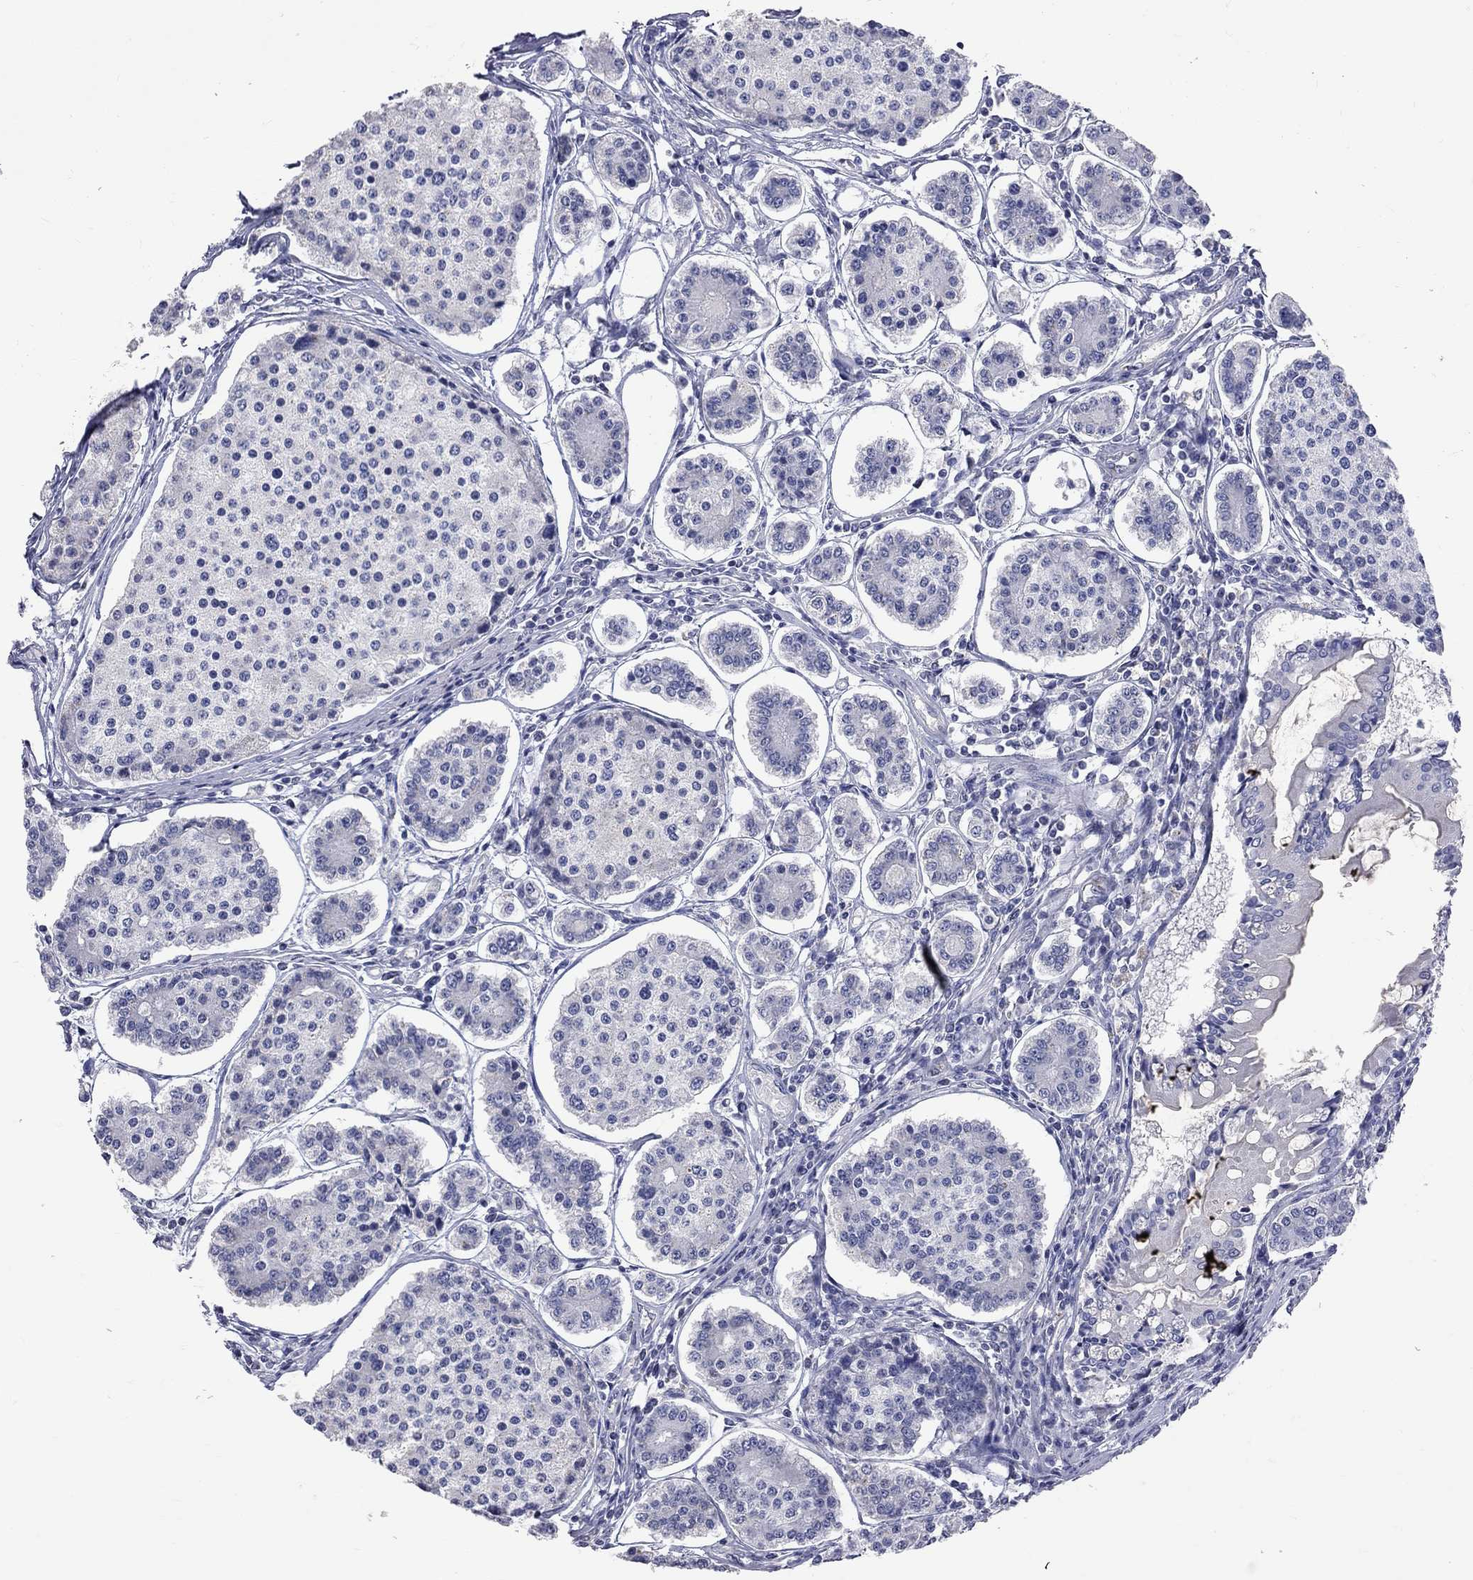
{"staining": {"intensity": "negative", "quantity": "none", "location": "none"}, "tissue": "carcinoid", "cell_type": "Tumor cells", "image_type": "cancer", "snomed": [{"axis": "morphology", "description": "Carcinoid, malignant, NOS"}, {"axis": "topography", "description": "Small intestine"}], "caption": "IHC micrograph of neoplastic tissue: human carcinoid stained with DAB (3,3'-diaminobenzidine) displays no significant protein positivity in tumor cells.", "gene": "OPRK1", "patient": {"sex": "female", "age": 65}}